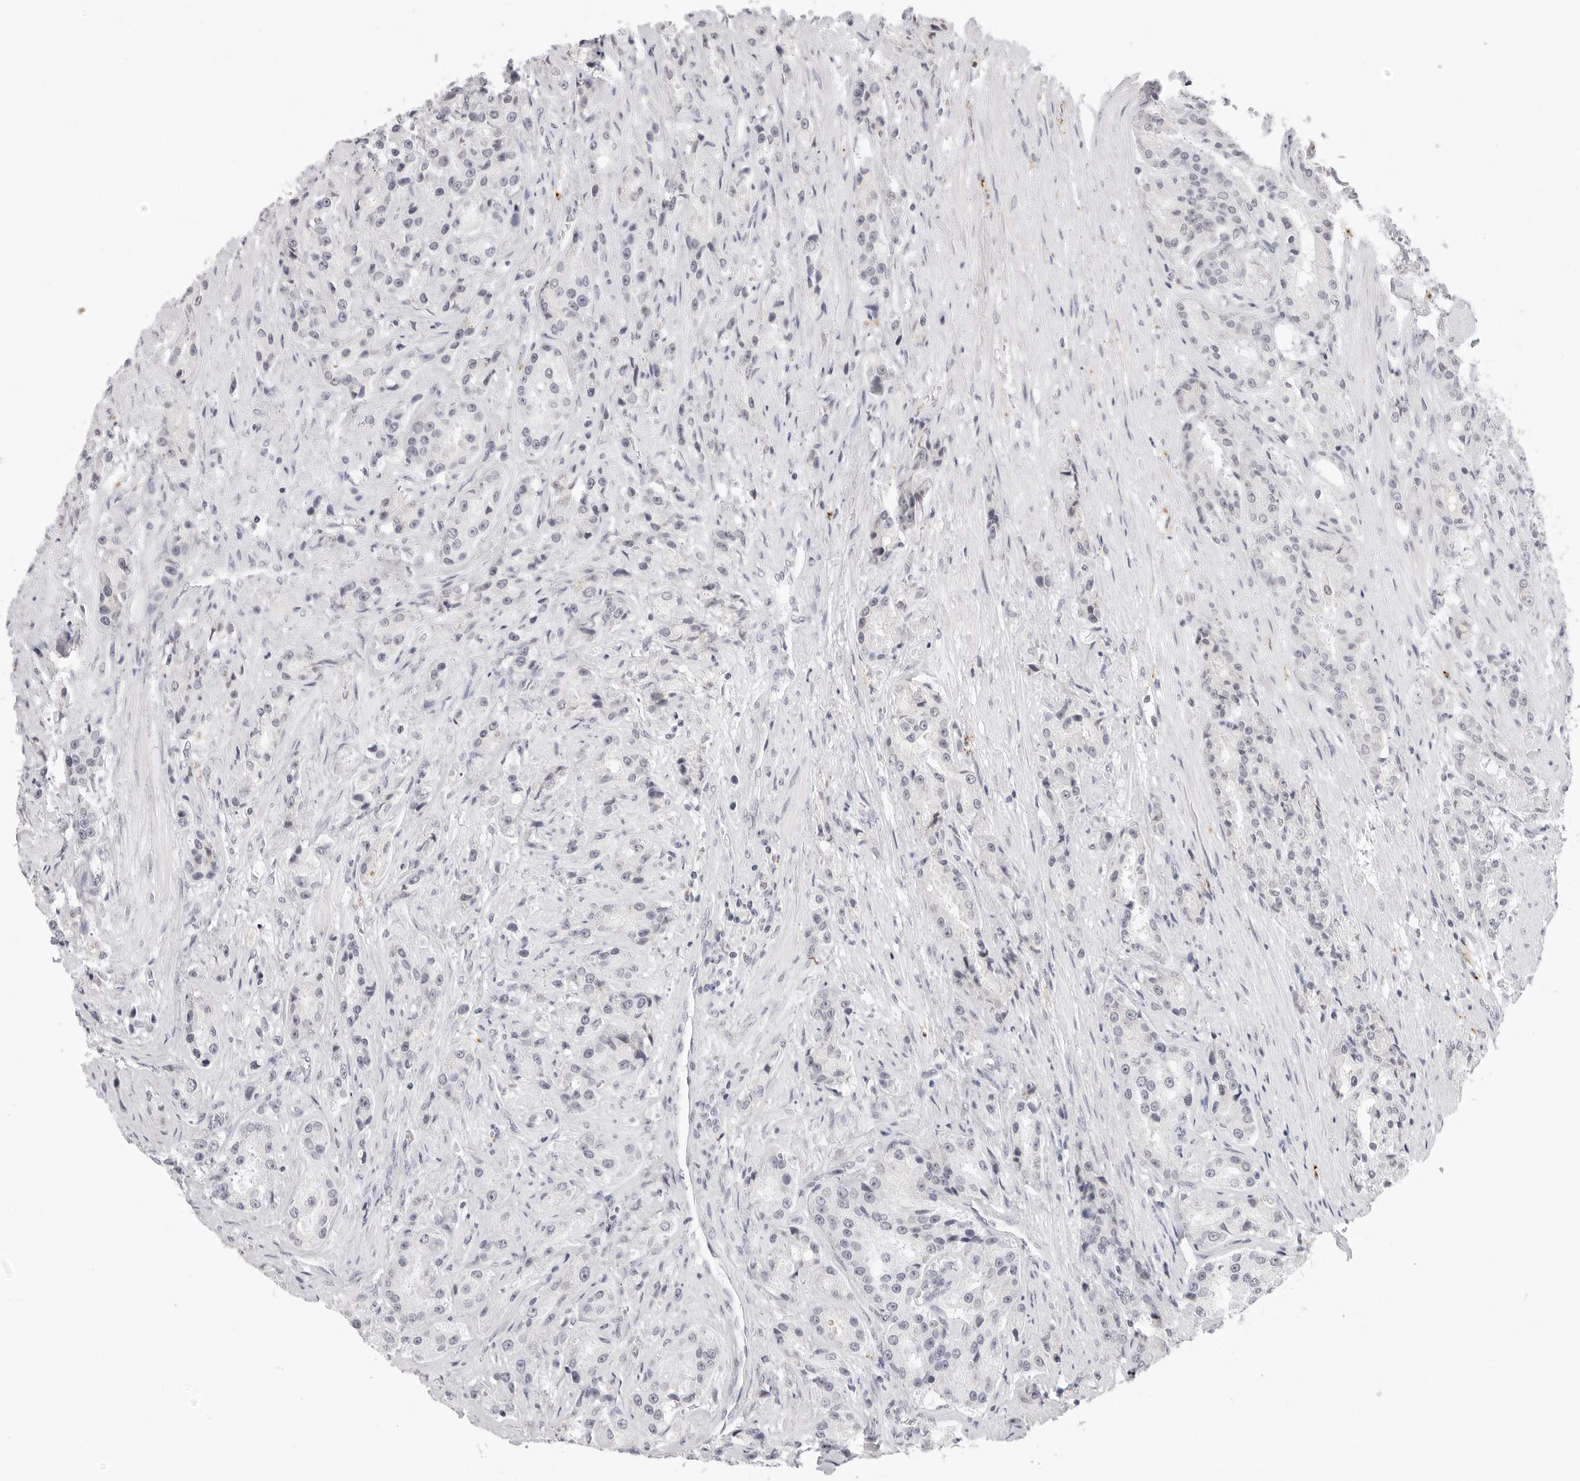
{"staining": {"intensity": "negative", "quantity": "none", "location": "none"}, "tissue": "prostate cancer", "cell_type": "Tumor cells", "image_type": "cancer", "snomed": [{"axis": "morphology", "description": "Adenocarcinoma, High grade"}, {"axis": "topography", "description": "Prostate"}], "caption": "Image shows no significant protein expression in tumor cells of prostate cancer (adenocarcinoma (high-grade)).", "gene": "MSH6", "patient": {"sex": "male", "age": 60}}